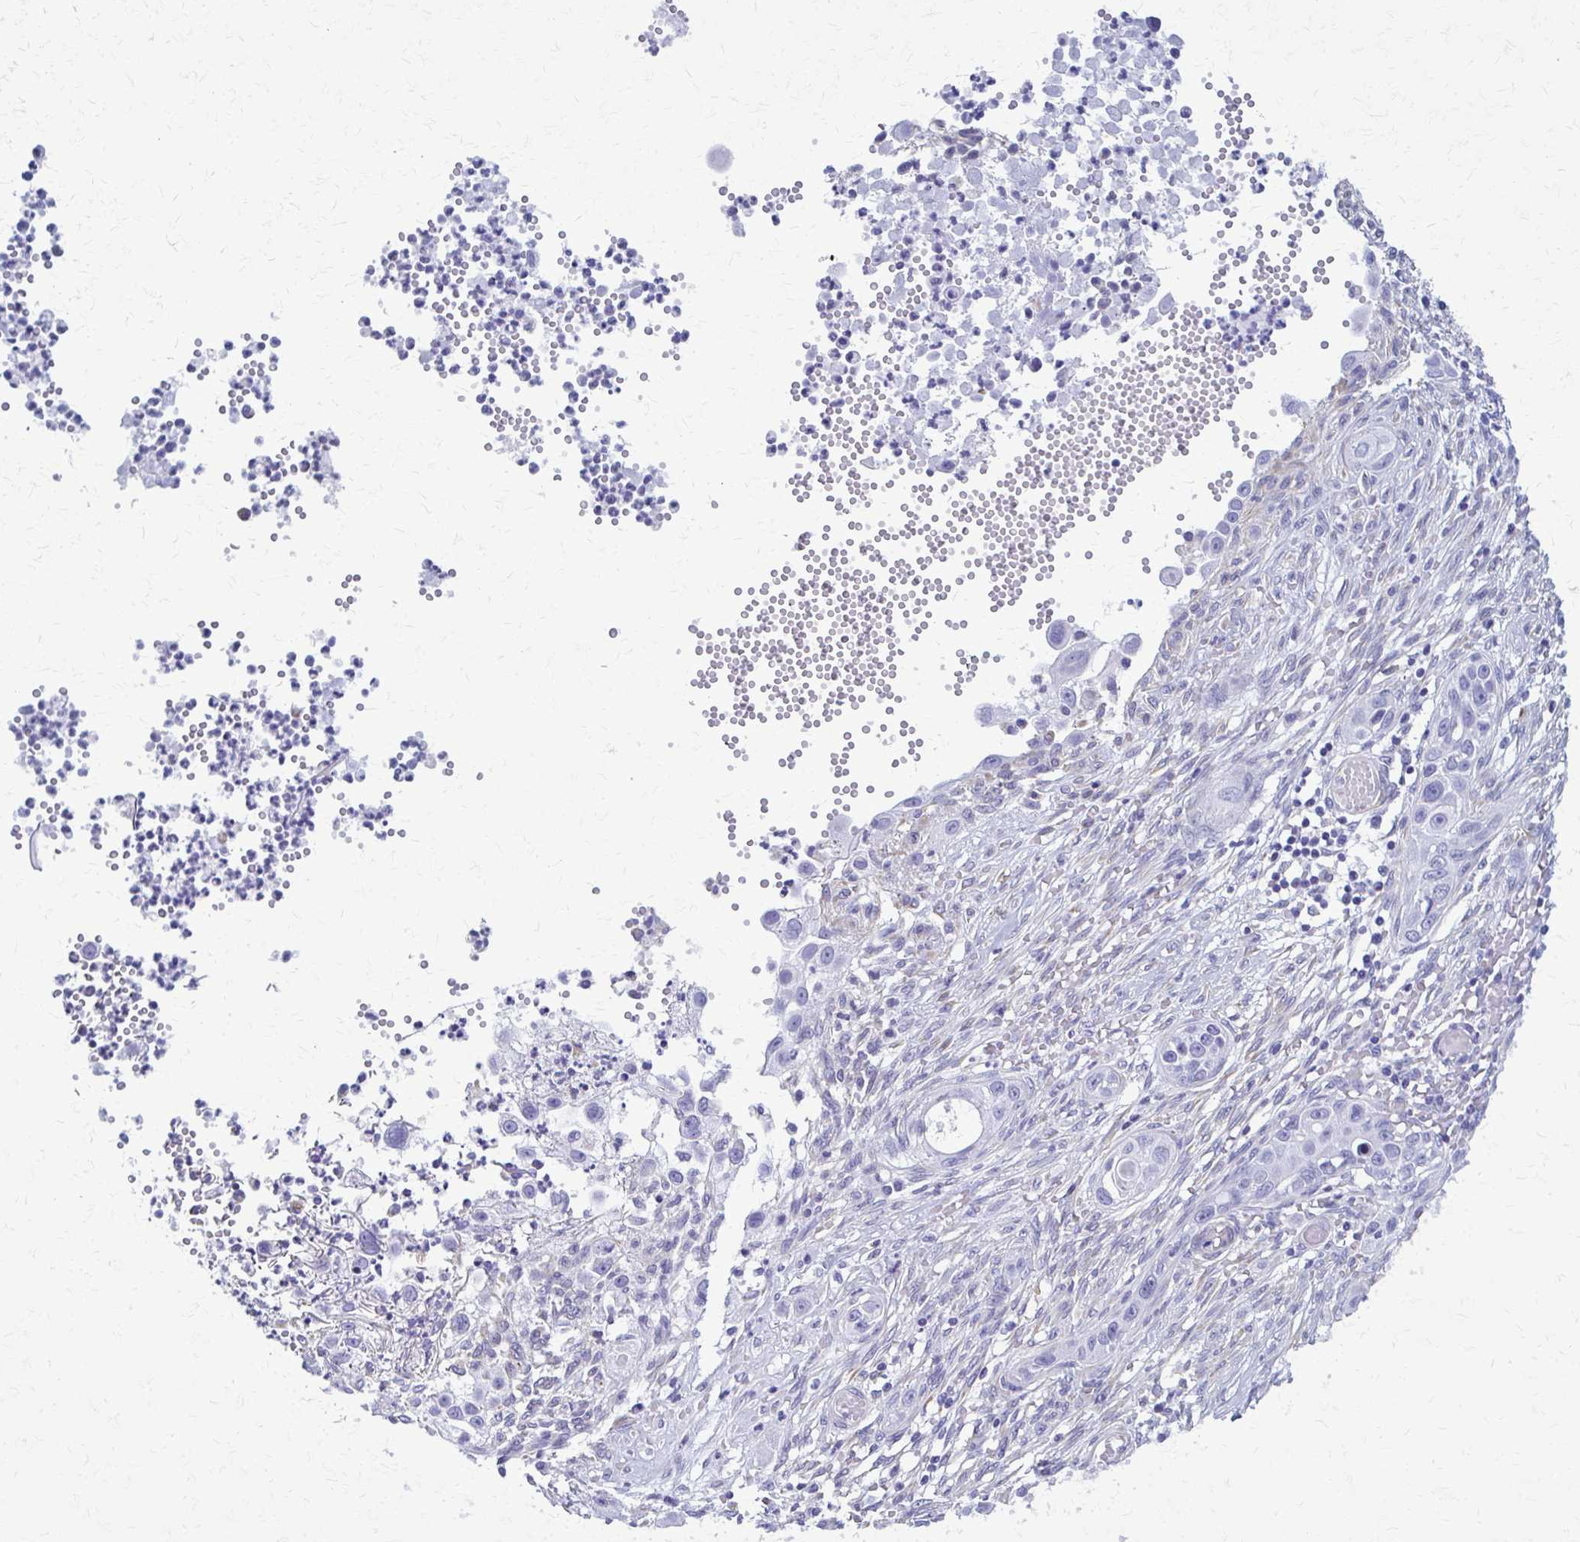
{"staining": {"intensity": "negative", "quantity": "none", "location": "none"}, "tissue": "skin cancer", "cell_type": "Tumor cells", "image_type": "cancer", "snomed": [{"axis": "morphology", "description": "Squamous cell carcinoma, NOS"}, {"axis": "topography", "description": "Skin"}], "caption": "High magnification brightfield microscopy of squamous cell carcinoma (skin) stained with DAB (brown) and counterstained with hematoxylin (blue): tumor cells show no significant positivity.", "gene": "GFAP", "patient": {"sex": "female", "age": 69}}